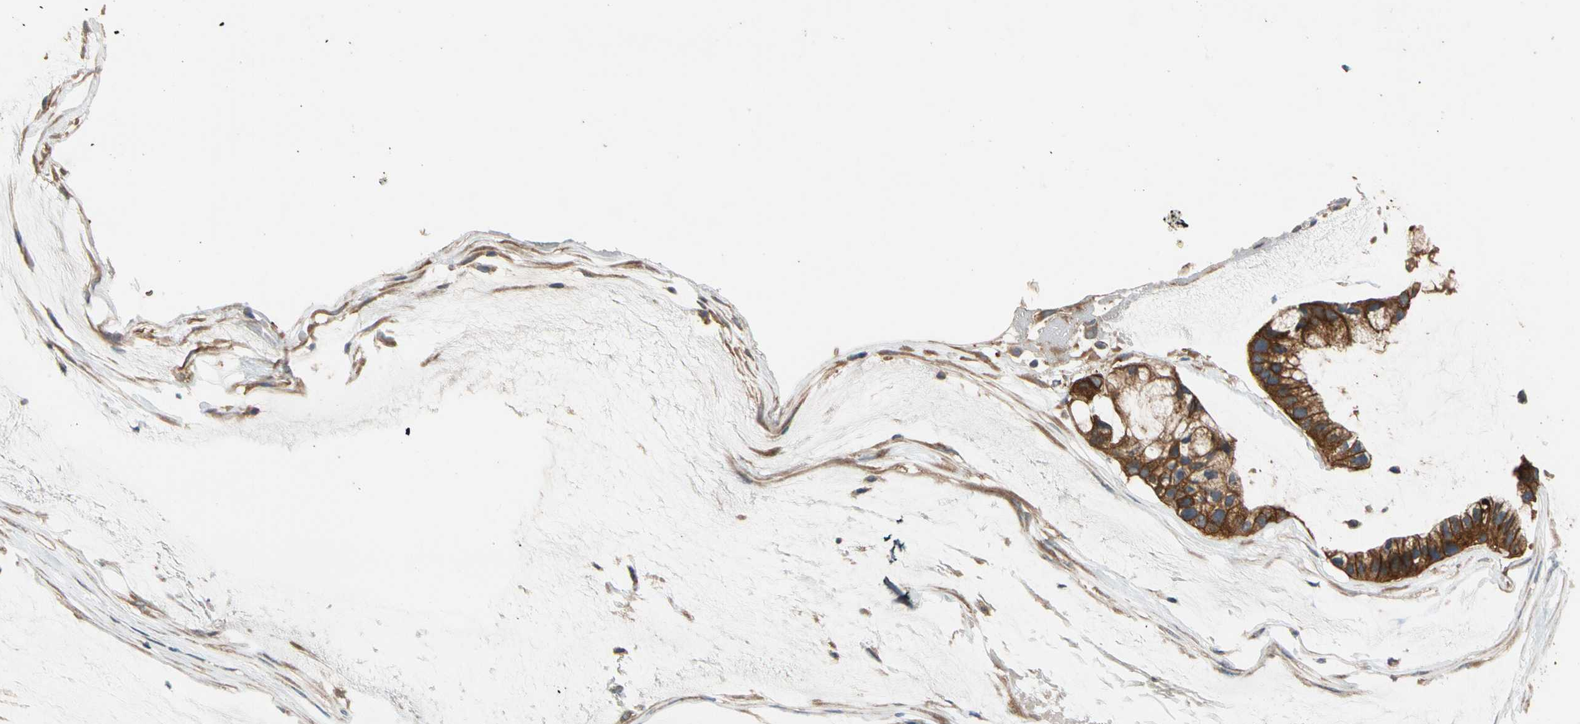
{"staining": {"intensity": "strong", "quantity": "25%-75%", "location": "cytoplasmic/membranous"}, "tissue": "ovarian cancer", "cell_type": "Tumor cells", "image_type": "cancer", "snomed": [{"axis": "morphology", "description": "Cystadenocarcinoma, mucinous, NOS"}, {"axis": "topography", "description": "Ovary"}], "caption": "An image of human ovarian cancer stained for a protein shows strong cytoplasmic/membranous brown staining in tumor cells.", "gene": "RIOK2", "patient": {"sex": "female", "age": 39}}